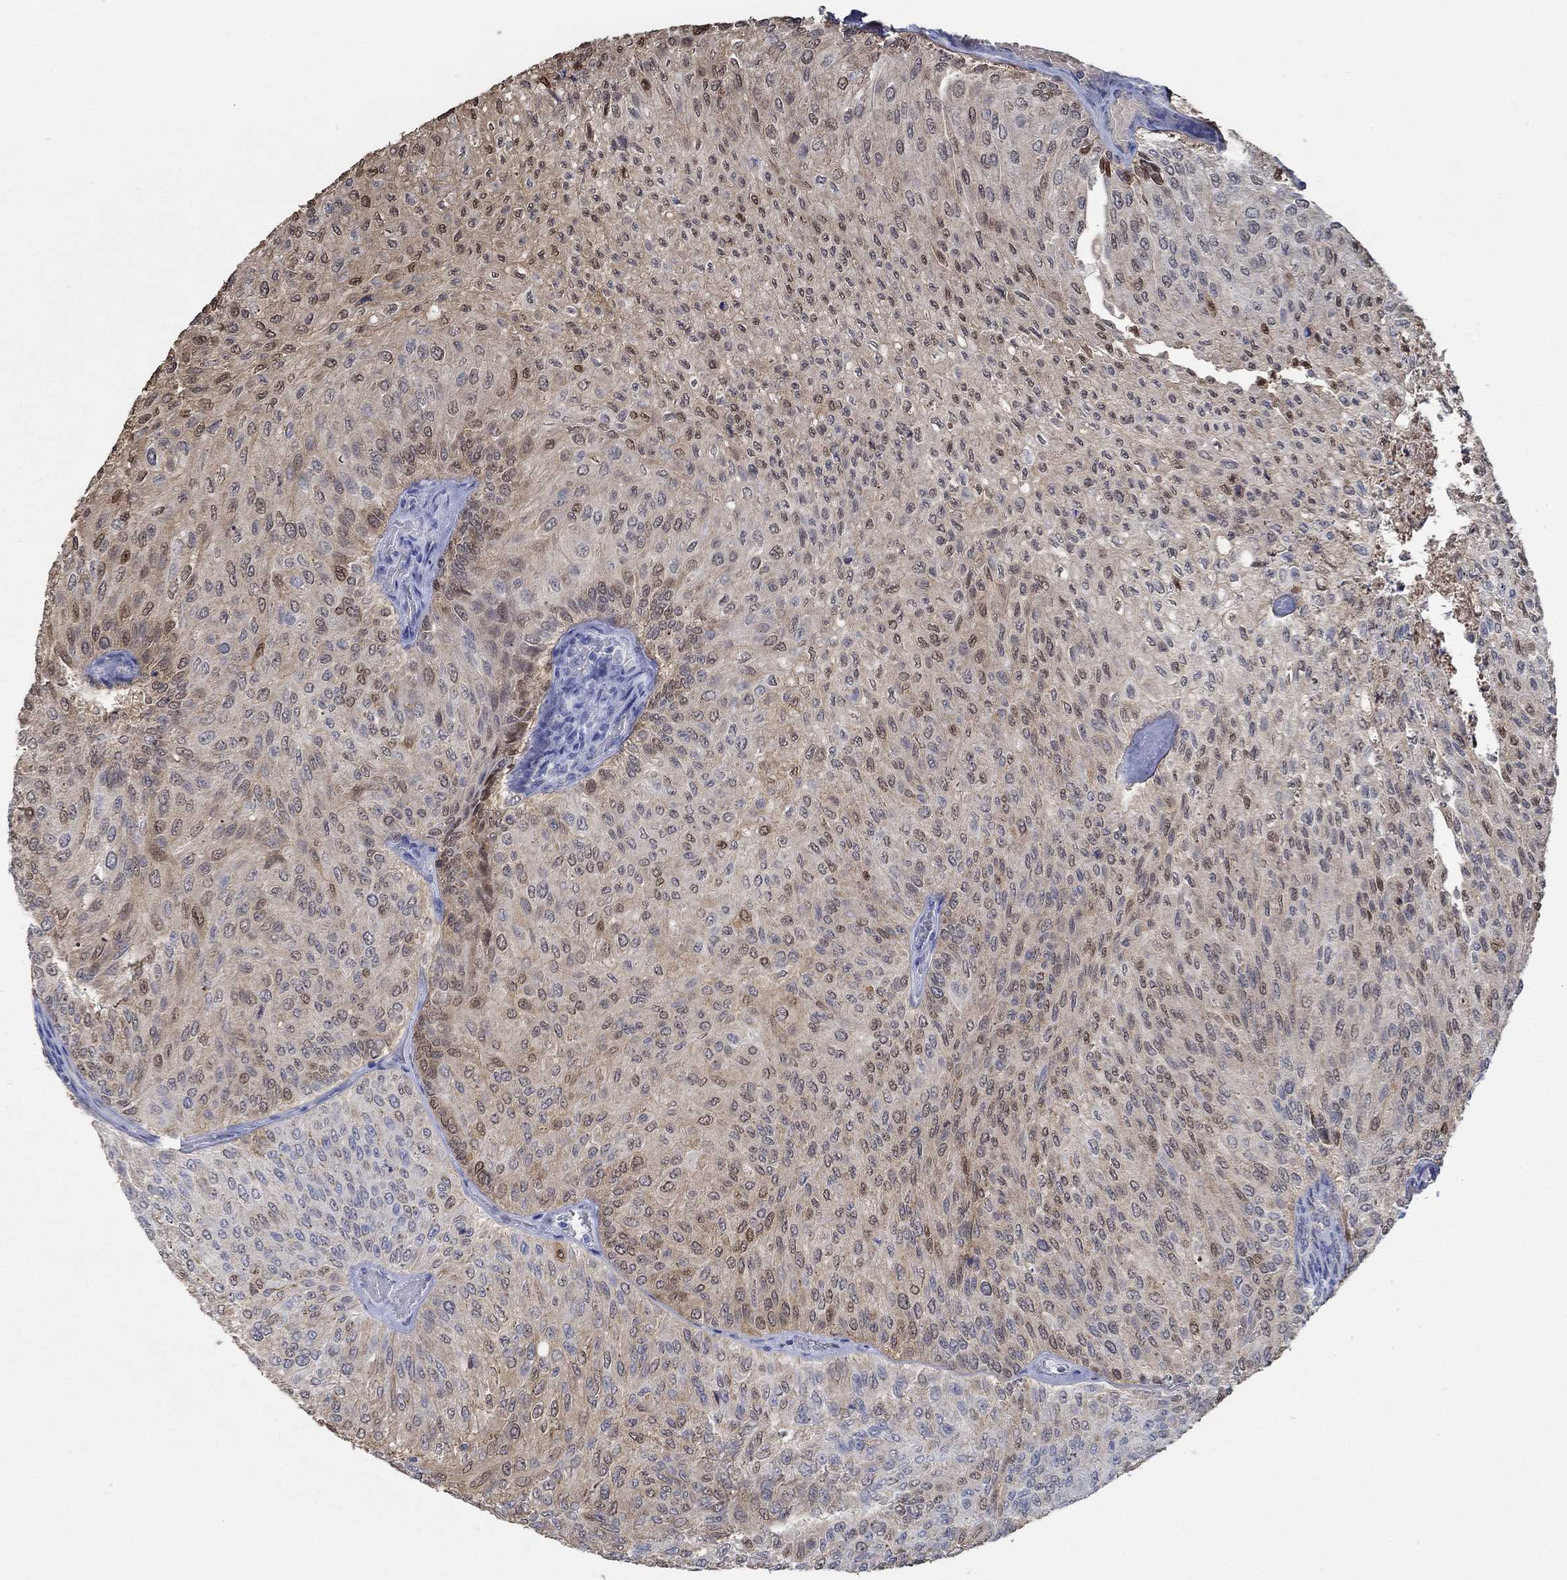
{"staining": {"intensity": "strong", "quantity": "<25%", "location": "nuclear"}, "tissue": "urothelial cancer", "cell_type": "Tumor cells", "image_type": "cancer", "snomed": [{"axis": "morphology", "description": "Urothelial carcinoma, Low grade"}, {"axis": "topography", "description": "Urinary bladder"}], "caption": "Immunohistochemistry (IHC) histopathology image of urothelial carcinoma (low-grade) stained for a protein (brown), which displays medium levels of strong nuclear staining in approximately <25% of tumor cells.", "gene": "TEKT4", "patient": {"sex": "male", "age": 78}}